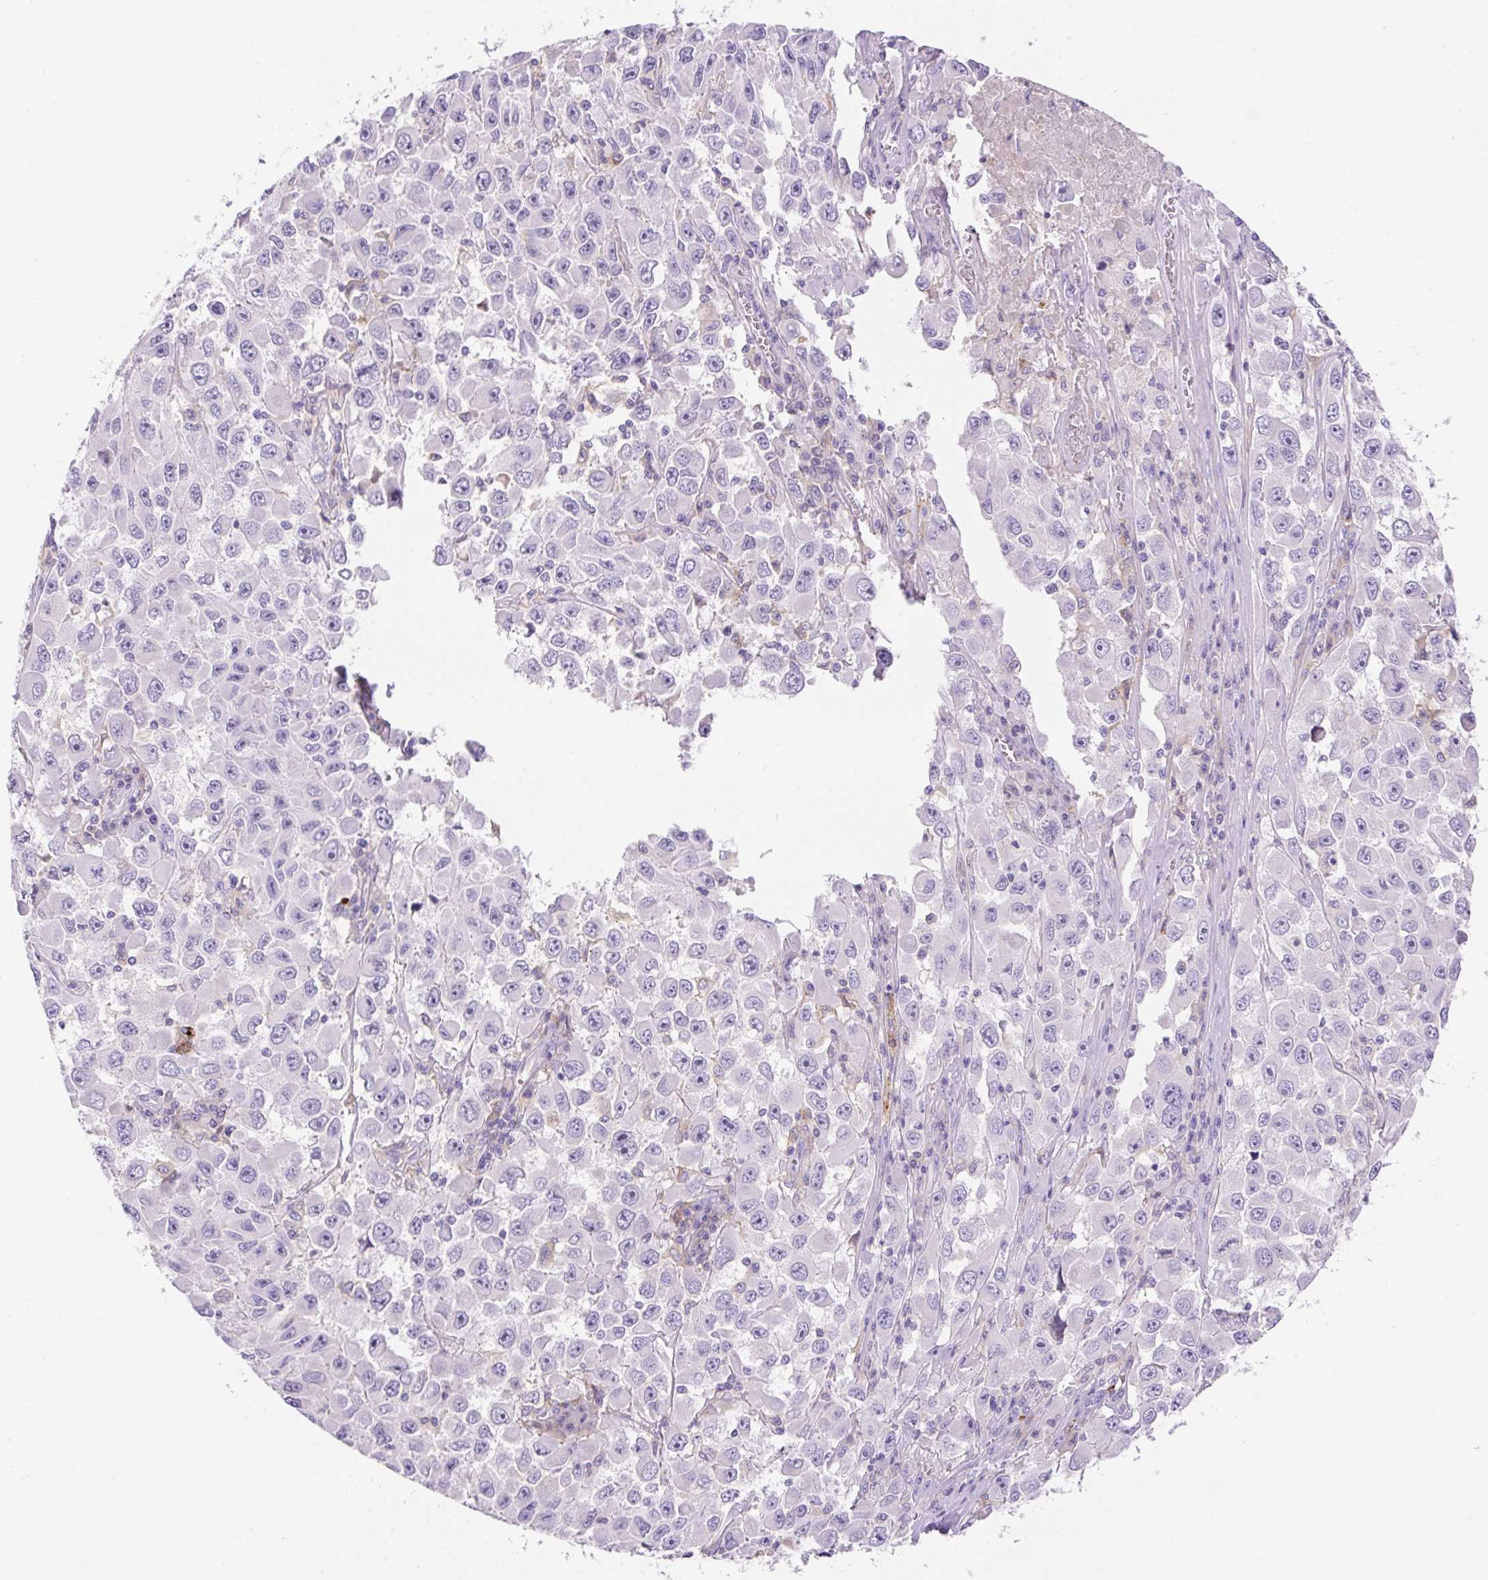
{"staining": {"intensity": "negative", "quantity": "none", "location": "none"}, "tissue": "melanoma", "cell_type": "Tumor cells", "image_type": "cancer", "snomed": [{"axis": "morphology", "description": "Malignant melanoma, Metastatic site"}, {"axis": "topography", "description": "Lymph node"}], "caption": "There is no significant positivity in tumor cells of melanoma.", "gene": "TDRD15", "patient": {"sex": "female", "age": 67}}